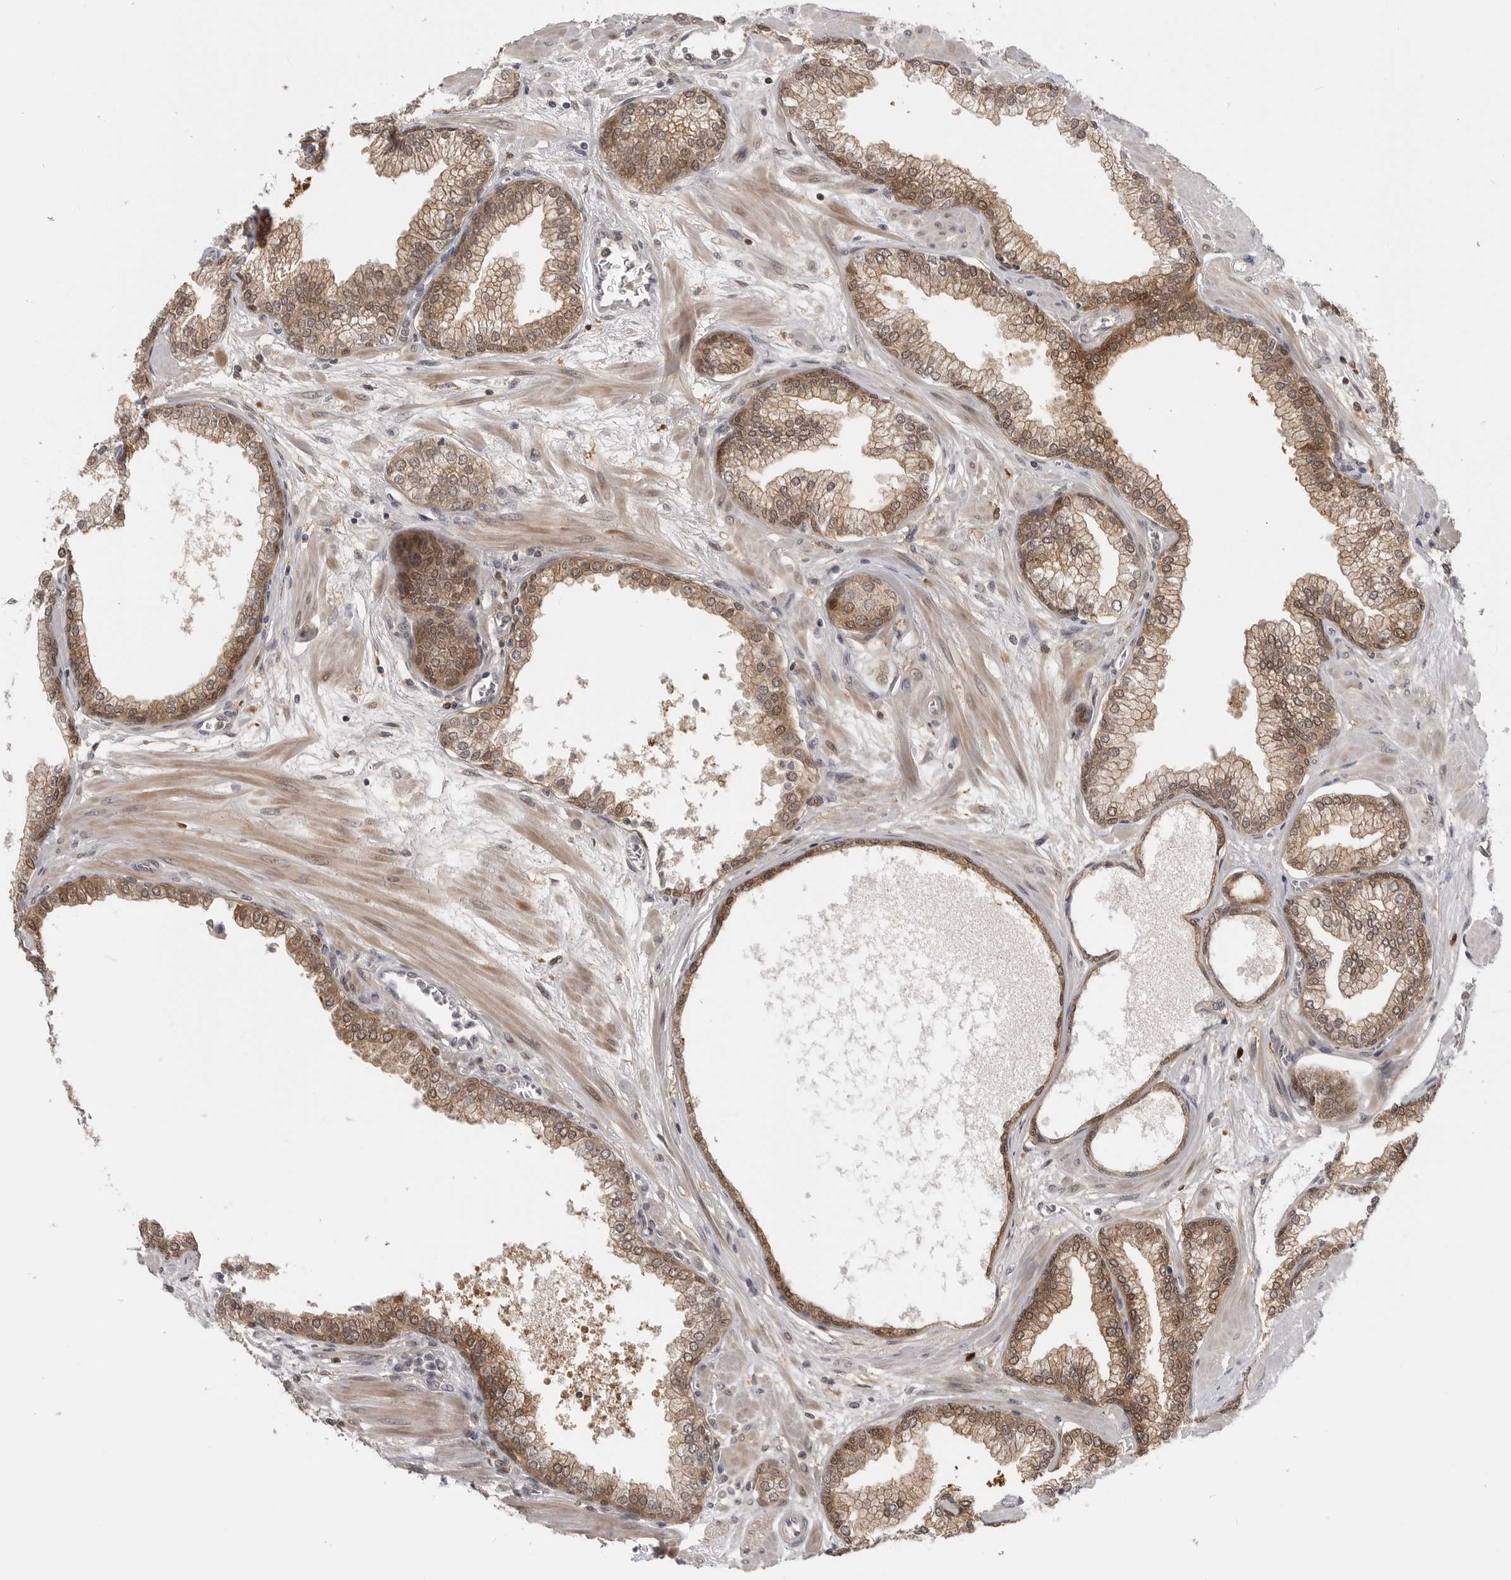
{"staining": {"intensity": "moderate", "quantity": ">75%", "location": "cytoplasmic/membranous,nuclear"}, "tissue": "prostate", "cell_type": "Glandular cells", "image_type": "normal", "snomed": [{"axis": "morphology", "description": "Normal tissue, NOS"}, {"axis": "morphology", "description": "Urothelial carcinoma, Low grade"}, {"axis": "topography", "description": "Urinary bladder"}, {"axis": "topography", "description": "Prostate"}], "caption": "This is a micrograph of immunohistochemistry (IHC) staining of normal prostate, which shows moderate positivity in the cytoplasmic/membranous,nuclear of glandular cells.", "gene": "CTIF", "patient": {"sex": "male", "age": 60}}